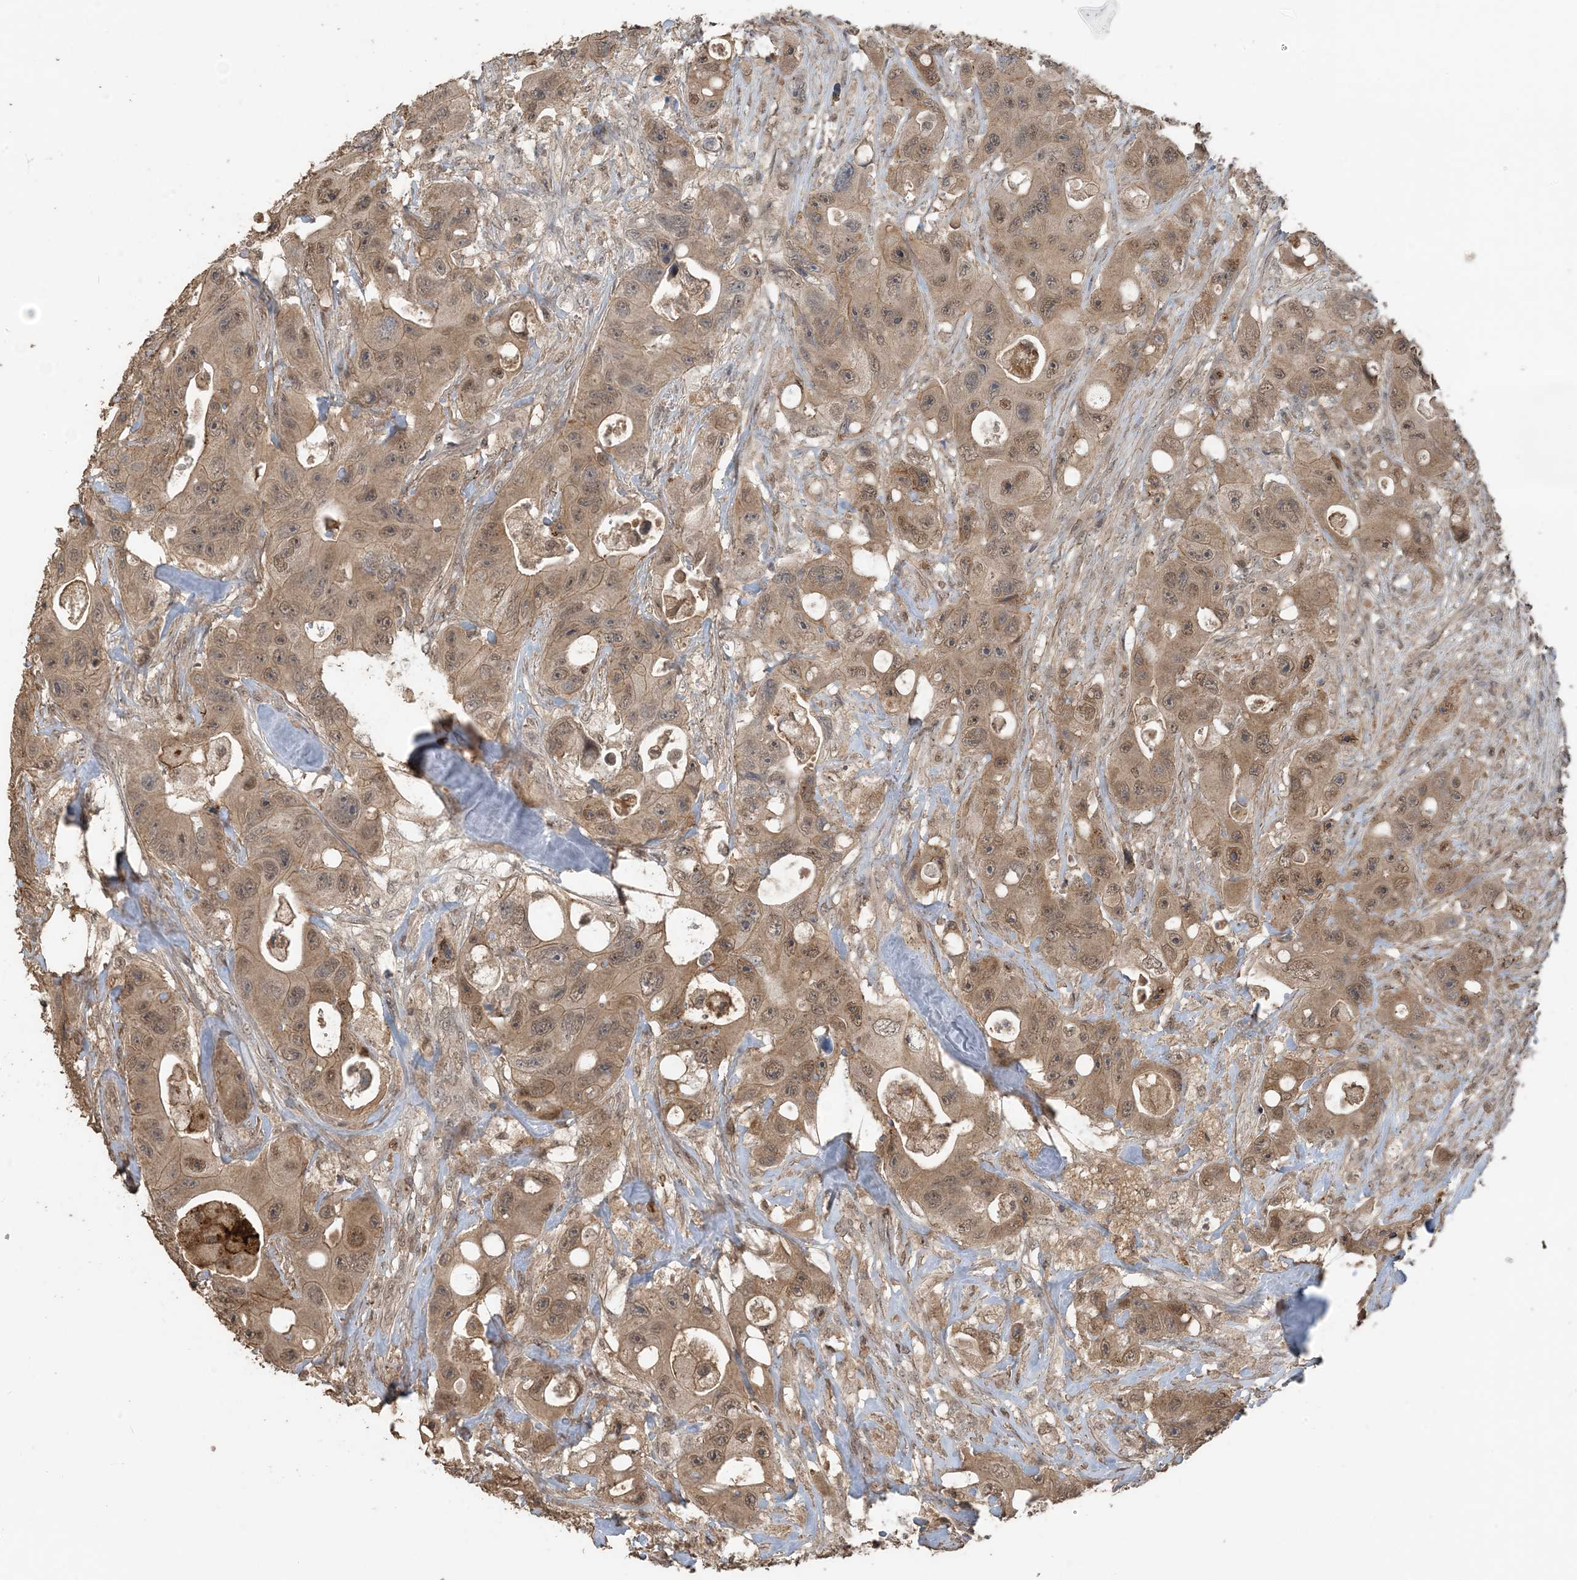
{"staining": {"intensity": "moderate", "quantity": ">75%", "location": "cytoplasmic/membranous,nuclear"}, "tissue": "colorectal cancer", "cell_type": "Tumor cells", "image_type": "cancer", "snomed": [{"axis": "morphology", "description": "Adenocarcinoma, NOS"}, {"axis": "topography", "description": "Colon"}], "caption": "Colorectal cancer tissue displays moderate cytoplasmic/membranous and nuclear staining in approximately >75% of tumor cells, visualized by immunohistochemistry.", "gene": "ZC3H12A", "patient": {"sex": "female", "age": 46}}